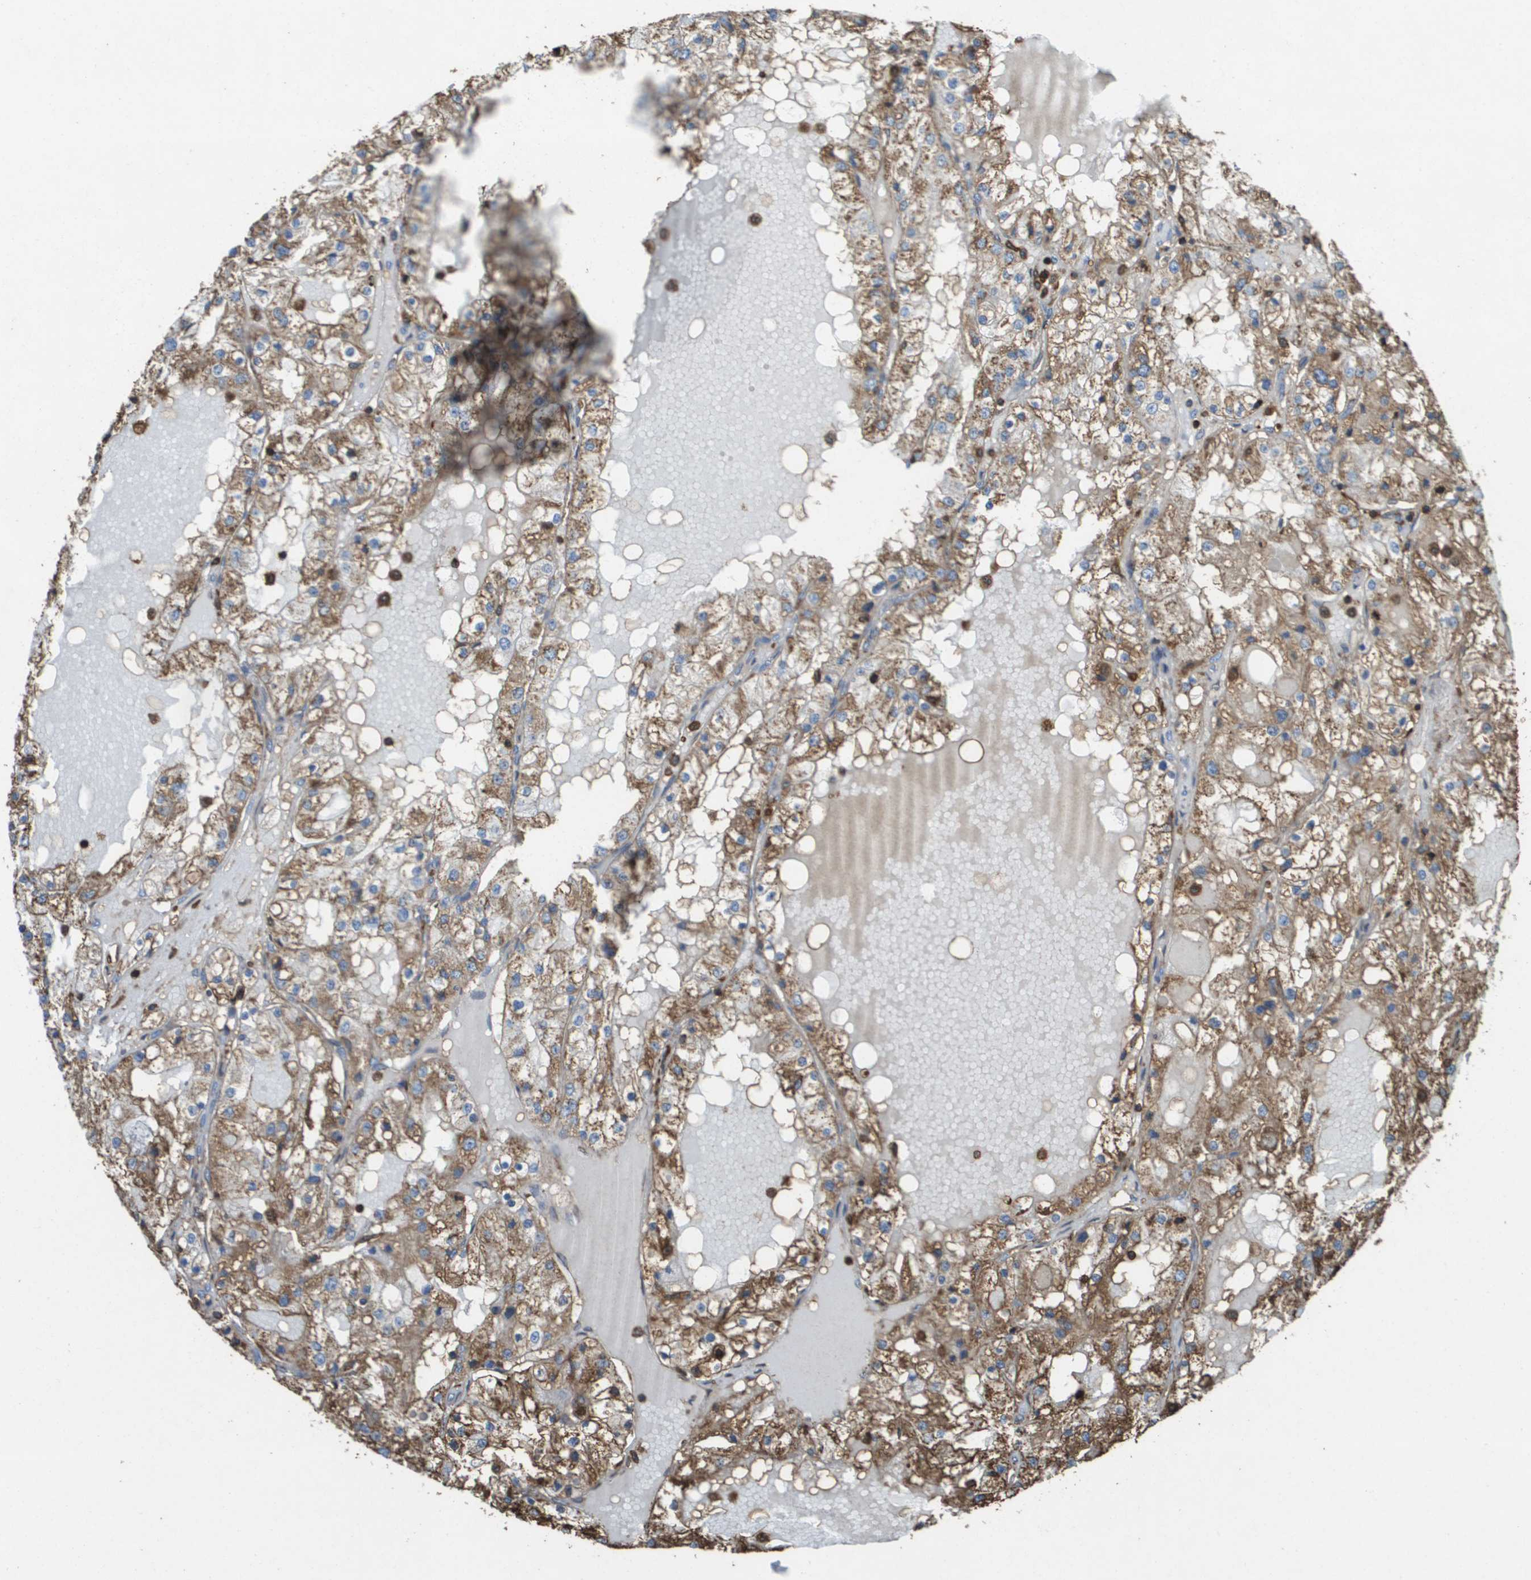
{"staining": {"intensity": "moderate", "quantity": ">75%", "location": "cytoplasmic/membranous"}, "tissue": "renal cancer", "cell_type": "Tumor cells", "image_type": "cancer", "snomed": [{"axis": "morphology", "description": "Adenocarcinoma, NOS"}, {"axis": "topography", "description": "Kidney"}], "caption": "Protein analysis of adenocarcinoma (renal) tissue demonstrates moderate cytoplasmic/membranous staining in about >75% of tumor cells. The staining was performed using DAB (3,3'-diaminobenzidine), with brown indicating positive protein expression. Nuclei are stained blue with hematoxylin.", "gene": "PASK", "patient": {"sex": "male", "age": 68}}